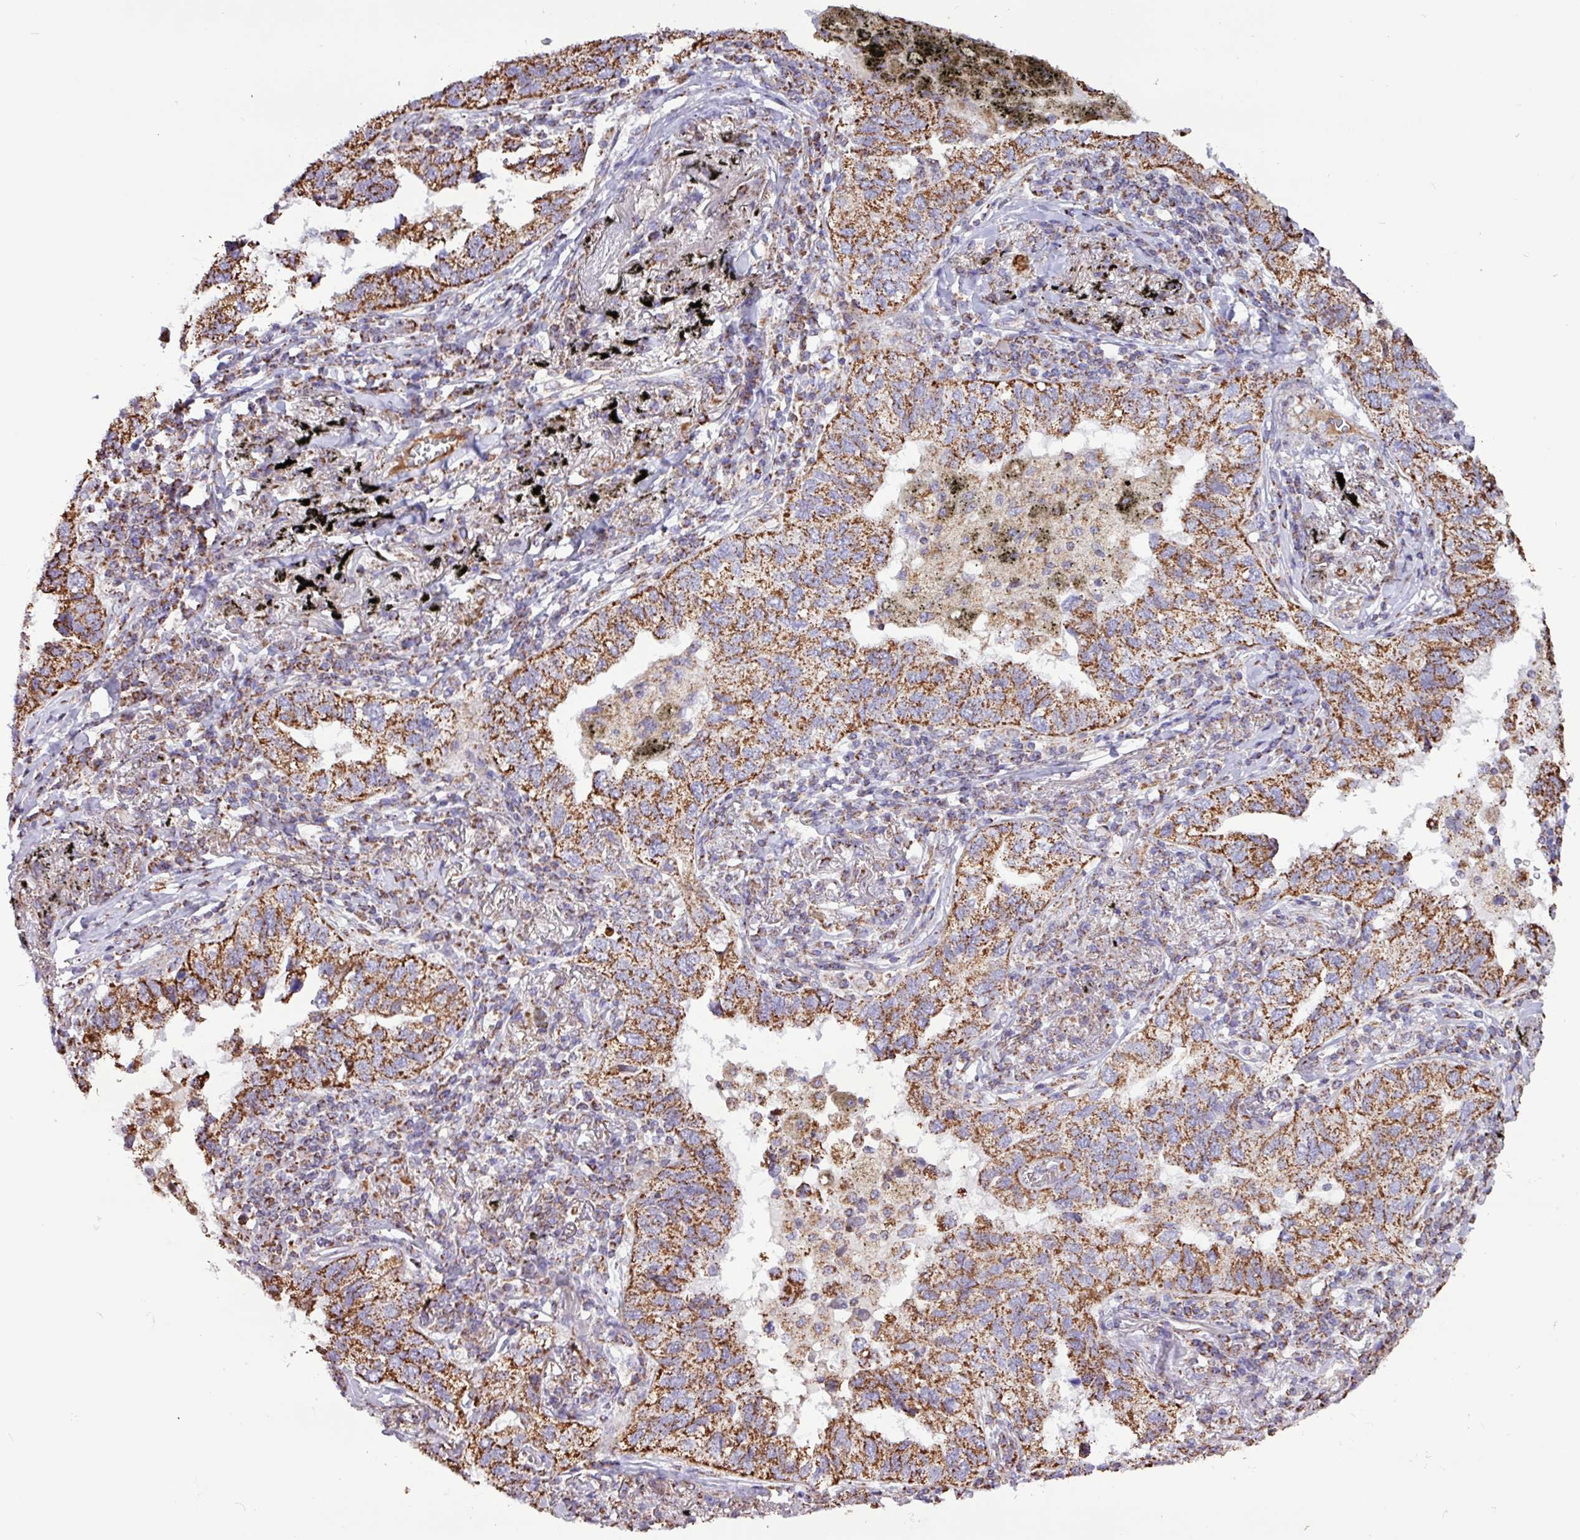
{"staining": {"intensity": "moderate", "quantity": ">75%", "location": "cytoplasmic/membranous"}, "tissue": "lung cancer", "cell_type": "Tumor cells", "image_type": "cancer", "snomed": [{"axis": "morphology", "description": "Adenocarcinoma, NOS"}, {"axis": "topography", "description": "Lung"}], "caption": "High-power microscopy captured an IHC photomicrograph of lung adenocarcinoma, revealing moderate cytoplasmic/membranous positivity in approximately >75% of tumor cells.", "gene": "RTL3", "patient": {"sex": "male", "age": 65}}